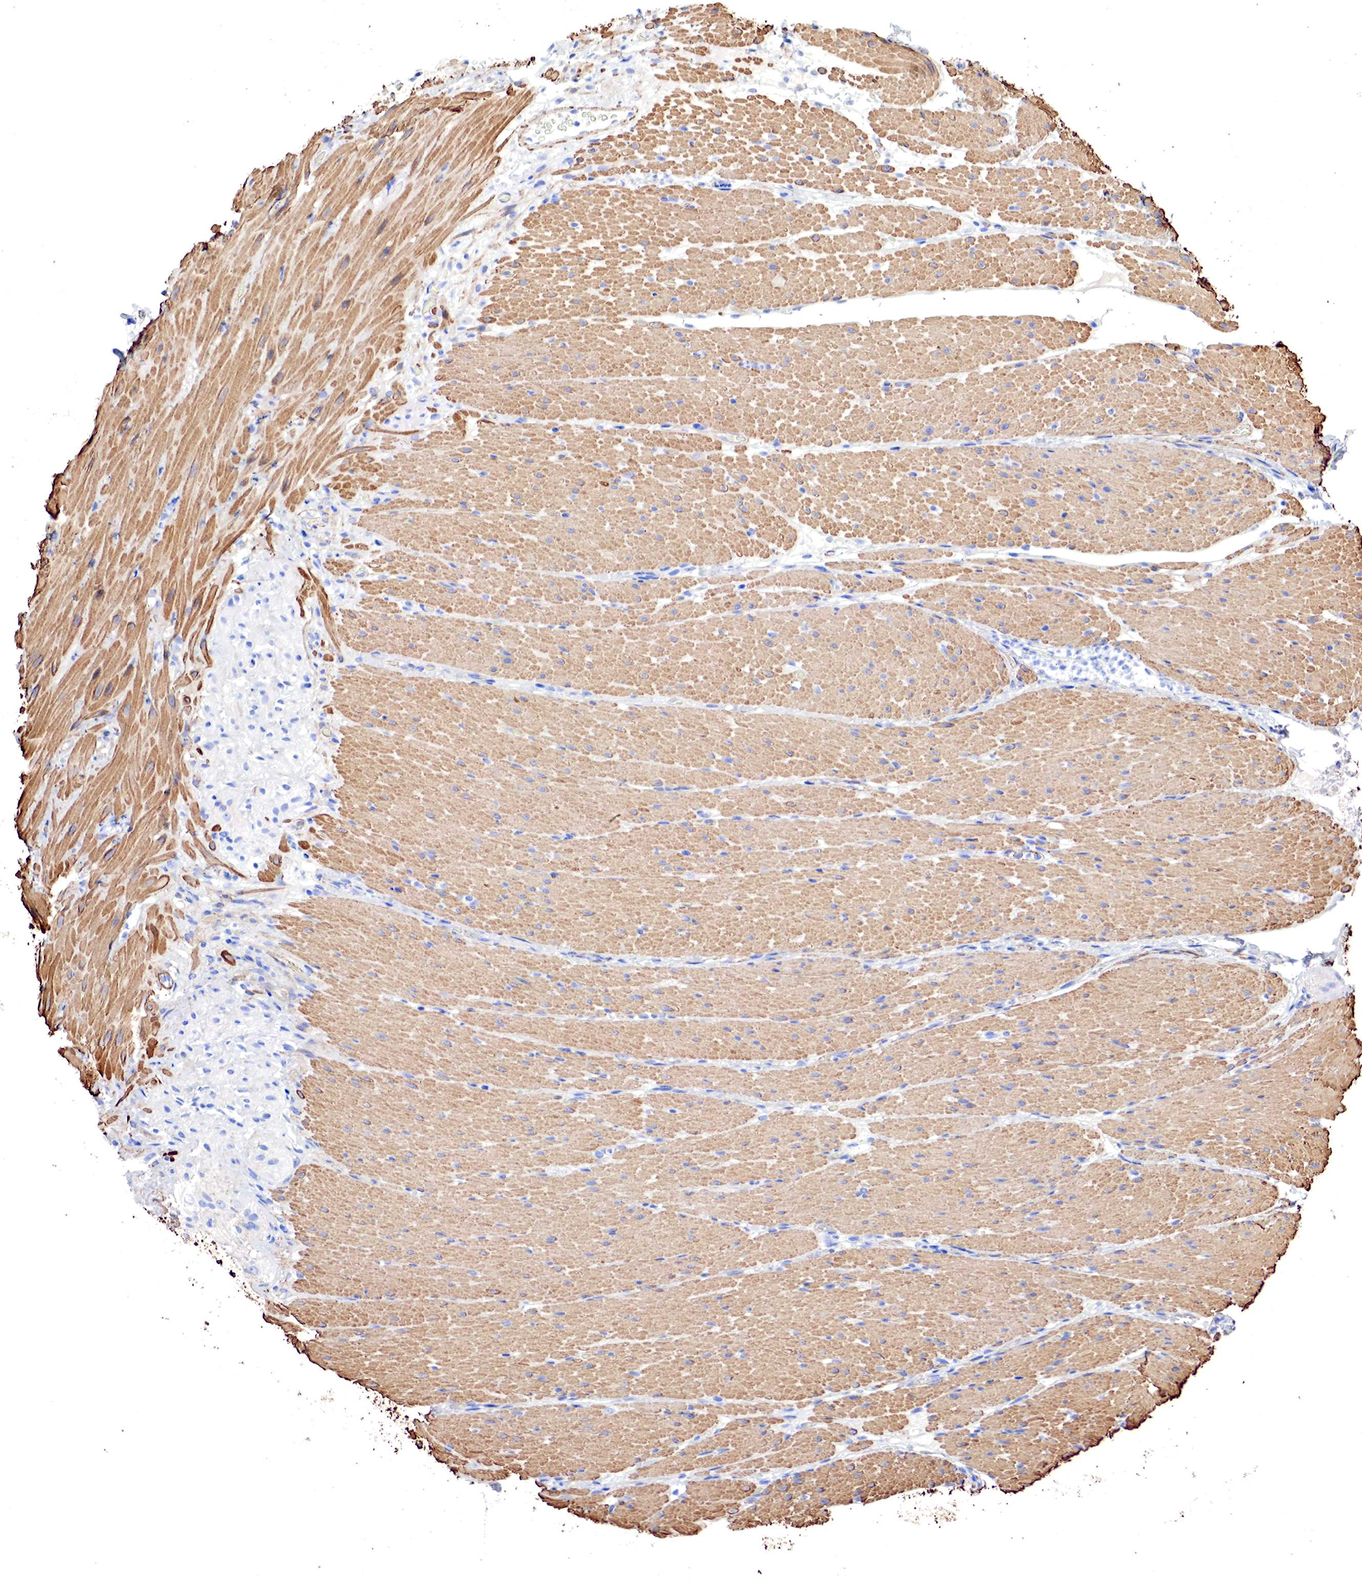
{"staining": {"intensity": "moderate", "quantity": ">75%", "location": "cytoplasmic/membranous"}, "tissue": "smooth muscle", "cell_type": "Smooth muscle cells", "image_type": "normal", "snomed": [{"axis": "morphology", "description": "Normal tissue, NOS"}, {"axis": "topography", "description": "Duodenum"}], "caption": "High-magnification brightfield microscopy of normal smooth muscle stained with DAB (3,3'-diaminobenzidine) (brown) and counterstained with hematoxylin (blue). smooth muscle cells exhibit moderate cytoplasmic/membranous staining is identified in about>75% of cells.", "gene": "TPM1", "patient": {"sex": "male", "age": 63}}